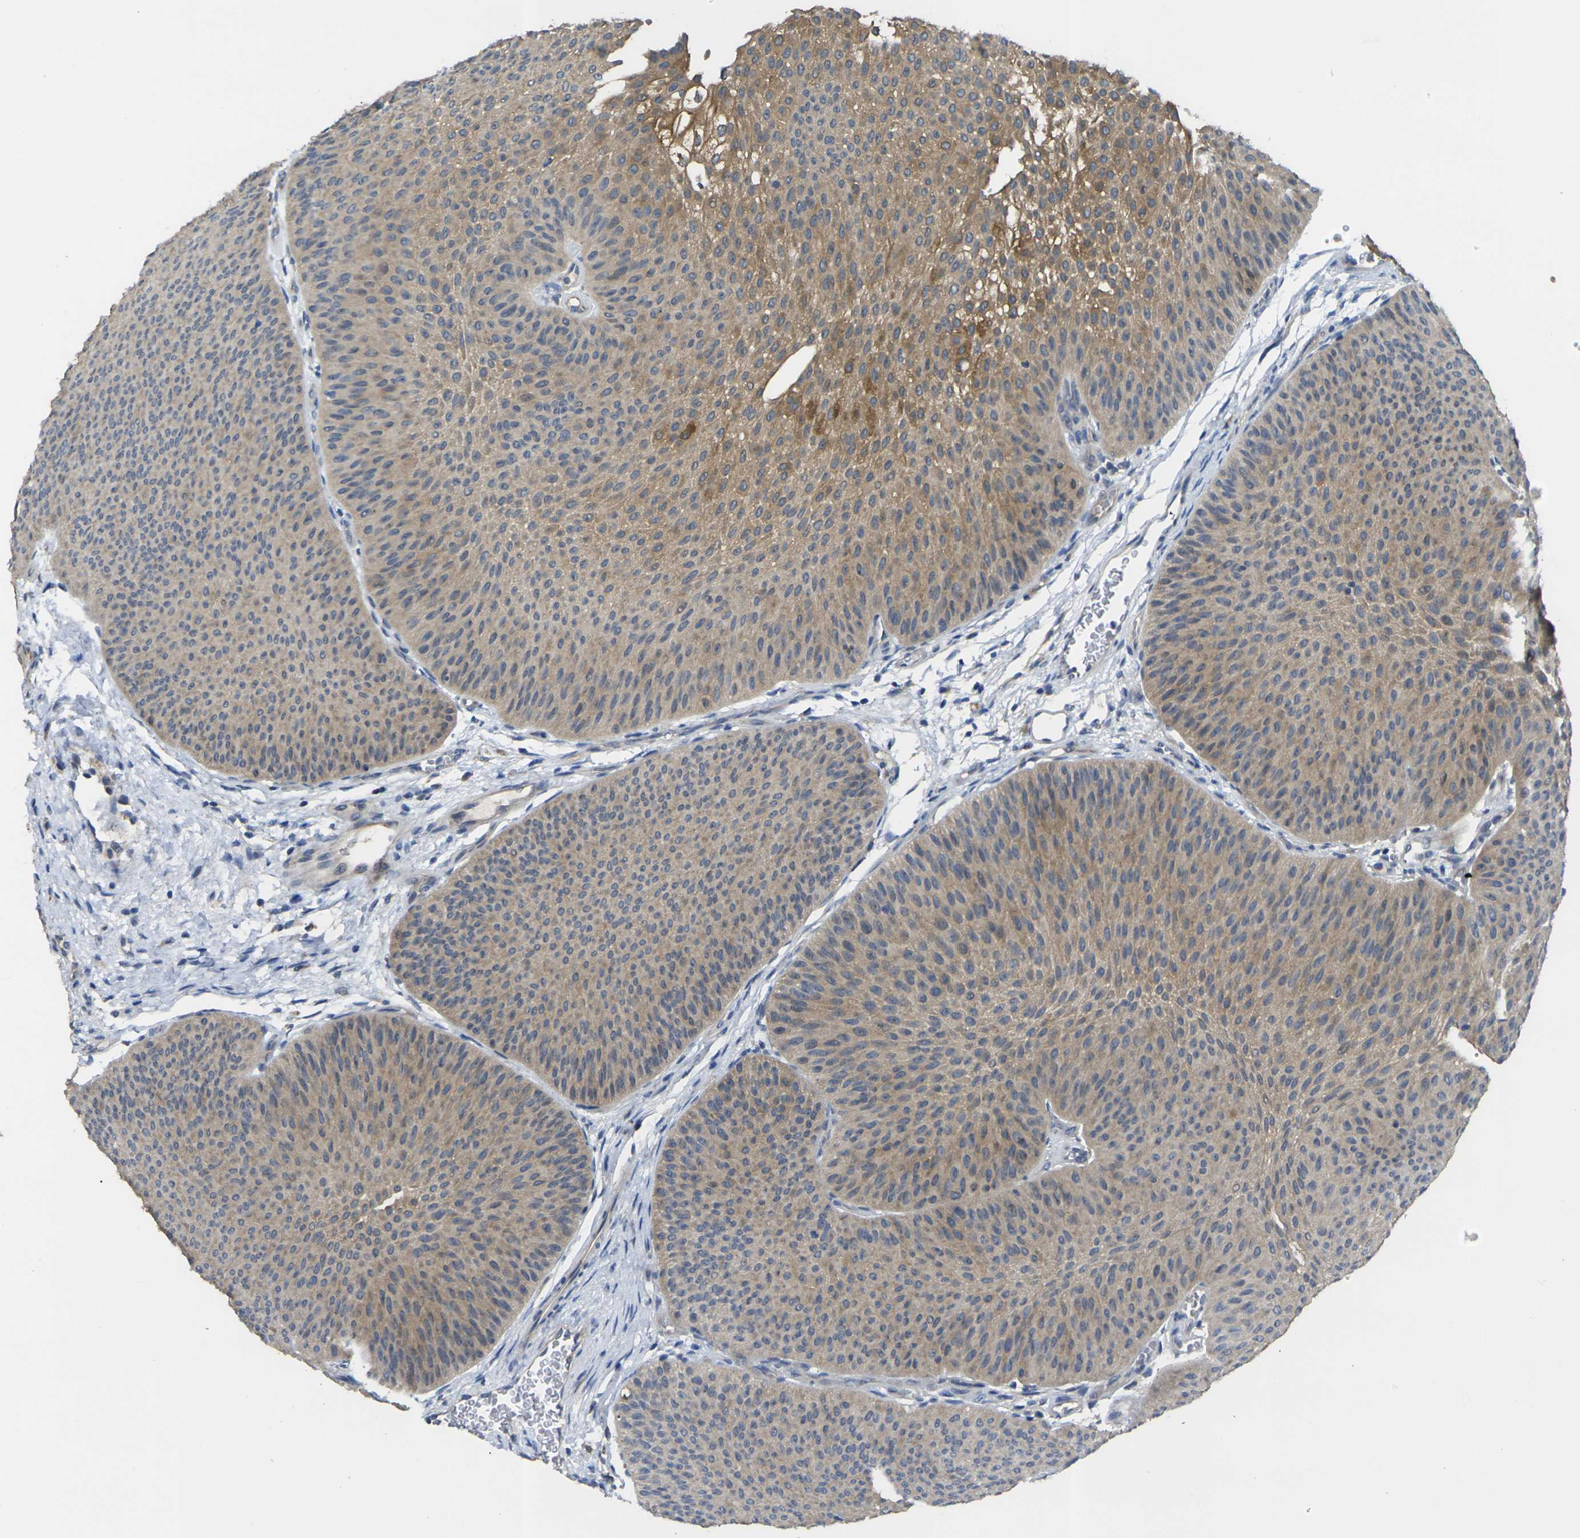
{"staining": {"intensity": "moderate", "quantity": ">75%", "location": "cytoplasmic/membranous"}, "tissue": "urothelial cancer", "cell_type": "Tumor cells", "image_type": "cancer", "snomed": [{"axis": "morphology", "description": "Urothelial carcinoma, Low grade"}, {"axis": "topography", "description": "Urinary bladder"}], "caption": "Immunohistochemistry (DAB (3,3'-diaminobenzidine)) staining of urothelial cancer reveals moderate cytoplasmic/membranous protein positivity in approximately >75% of tumor cells. Using DAB (brown) and hematoxylin (blue) stains, captured at high magnification using brightfield microscopy.", "gene": "GNA12", "patient": {"sex": "female", "age": 60}}